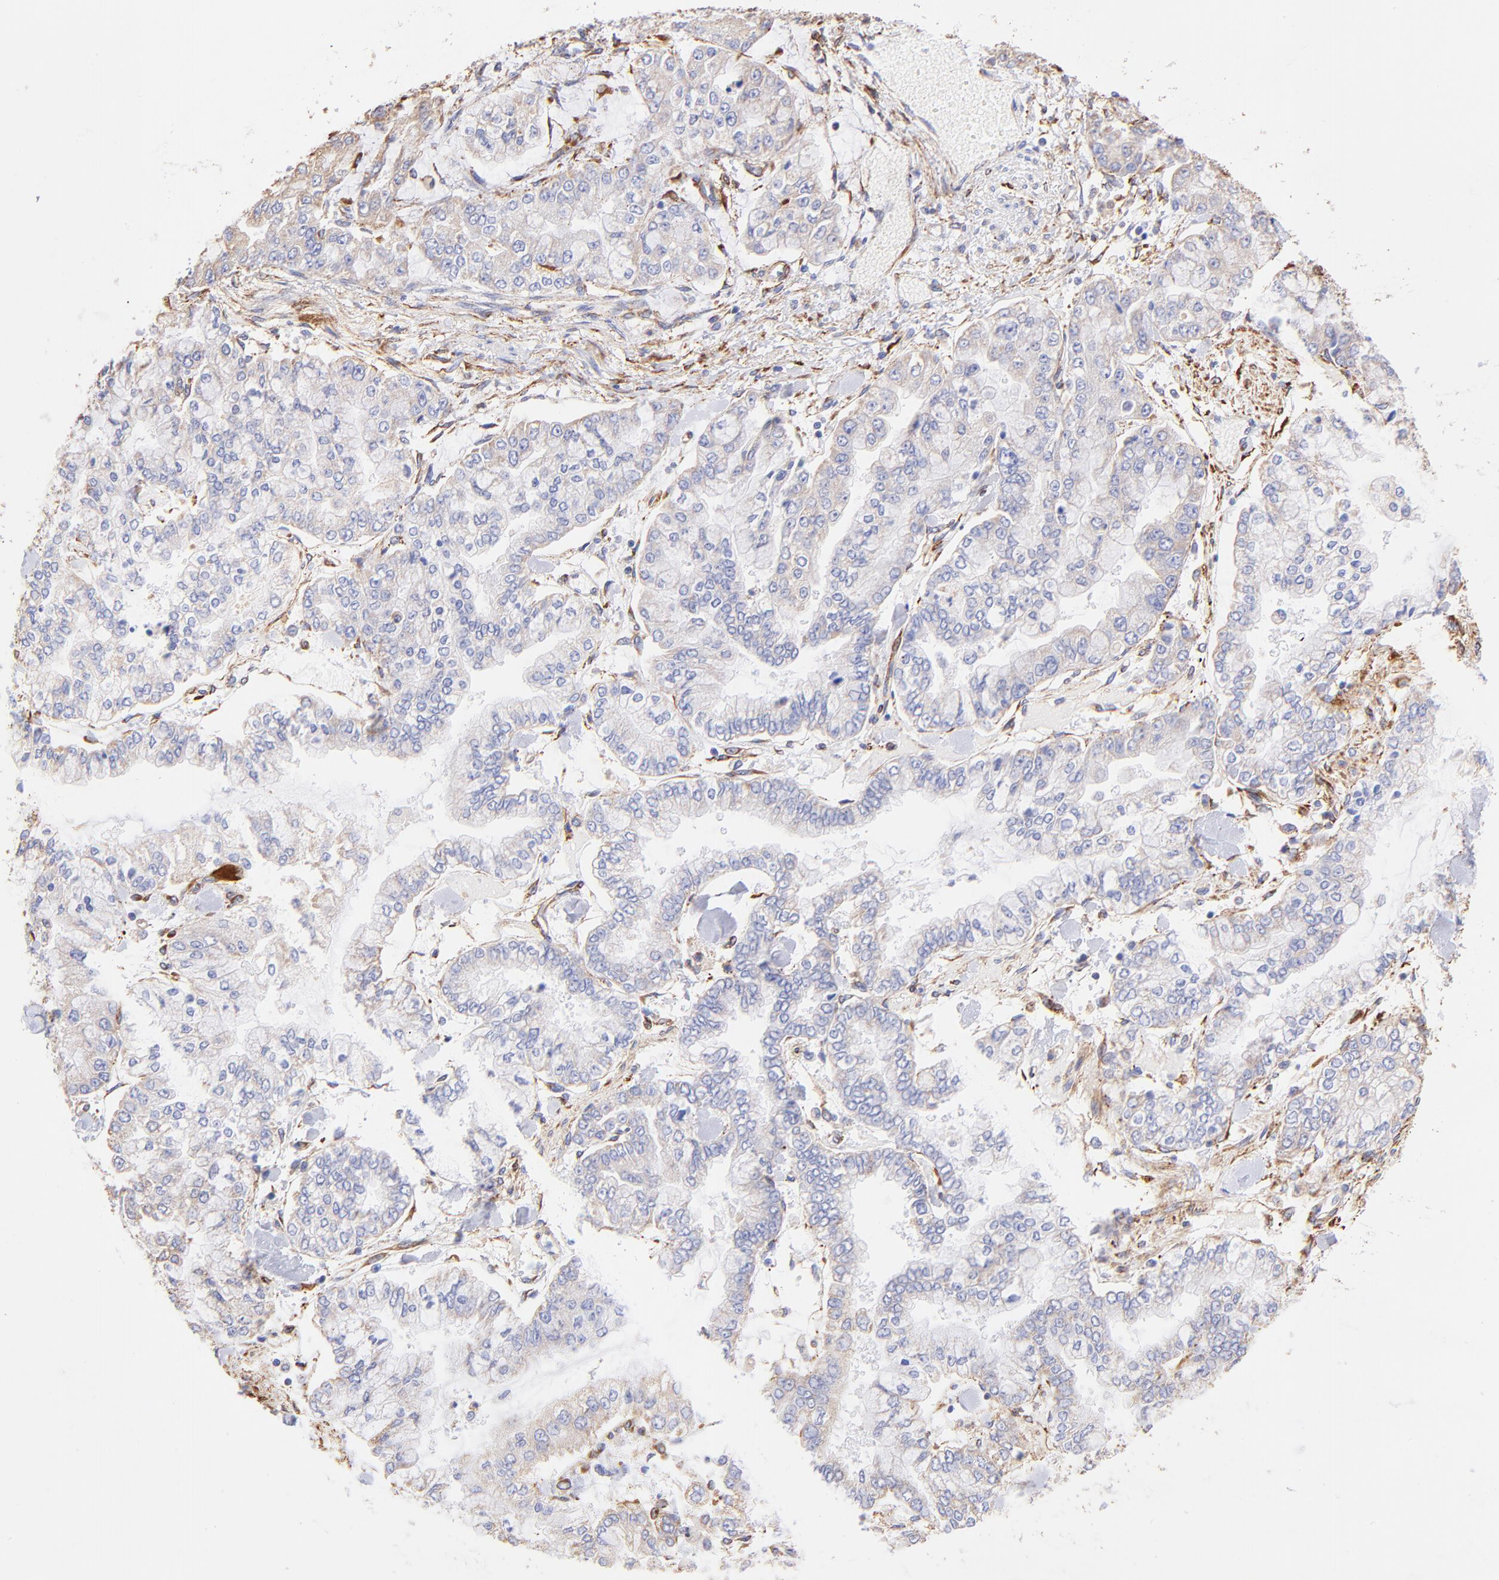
{"staining": {"intensity": "weak", "quantity": "25%-75%", "location": "cytoplasmic/membranous"}, "tissue": "stomach cancer", "cell_type": "Tumor cells", "image_type": "cancer", "snomed": [{"axis": "morphology", "description": "Normal tissue, NOS"}, {"axis": "morphology", "description": "Adenocarcinoma, NOS"}, {"axis": "topography", "description": "Stomach, upper"}, {"axis": "topography", "description": "Stomach"}], "caption": "Immunohistochemistry (DAB) staining of stomach adenocarcinoma displays weak cytoplasmic/membranous protein expression in approximately 25%-75% of tumor cells.", "gene": "SPARC", "patient": {"sex": "male", "age": 76}}